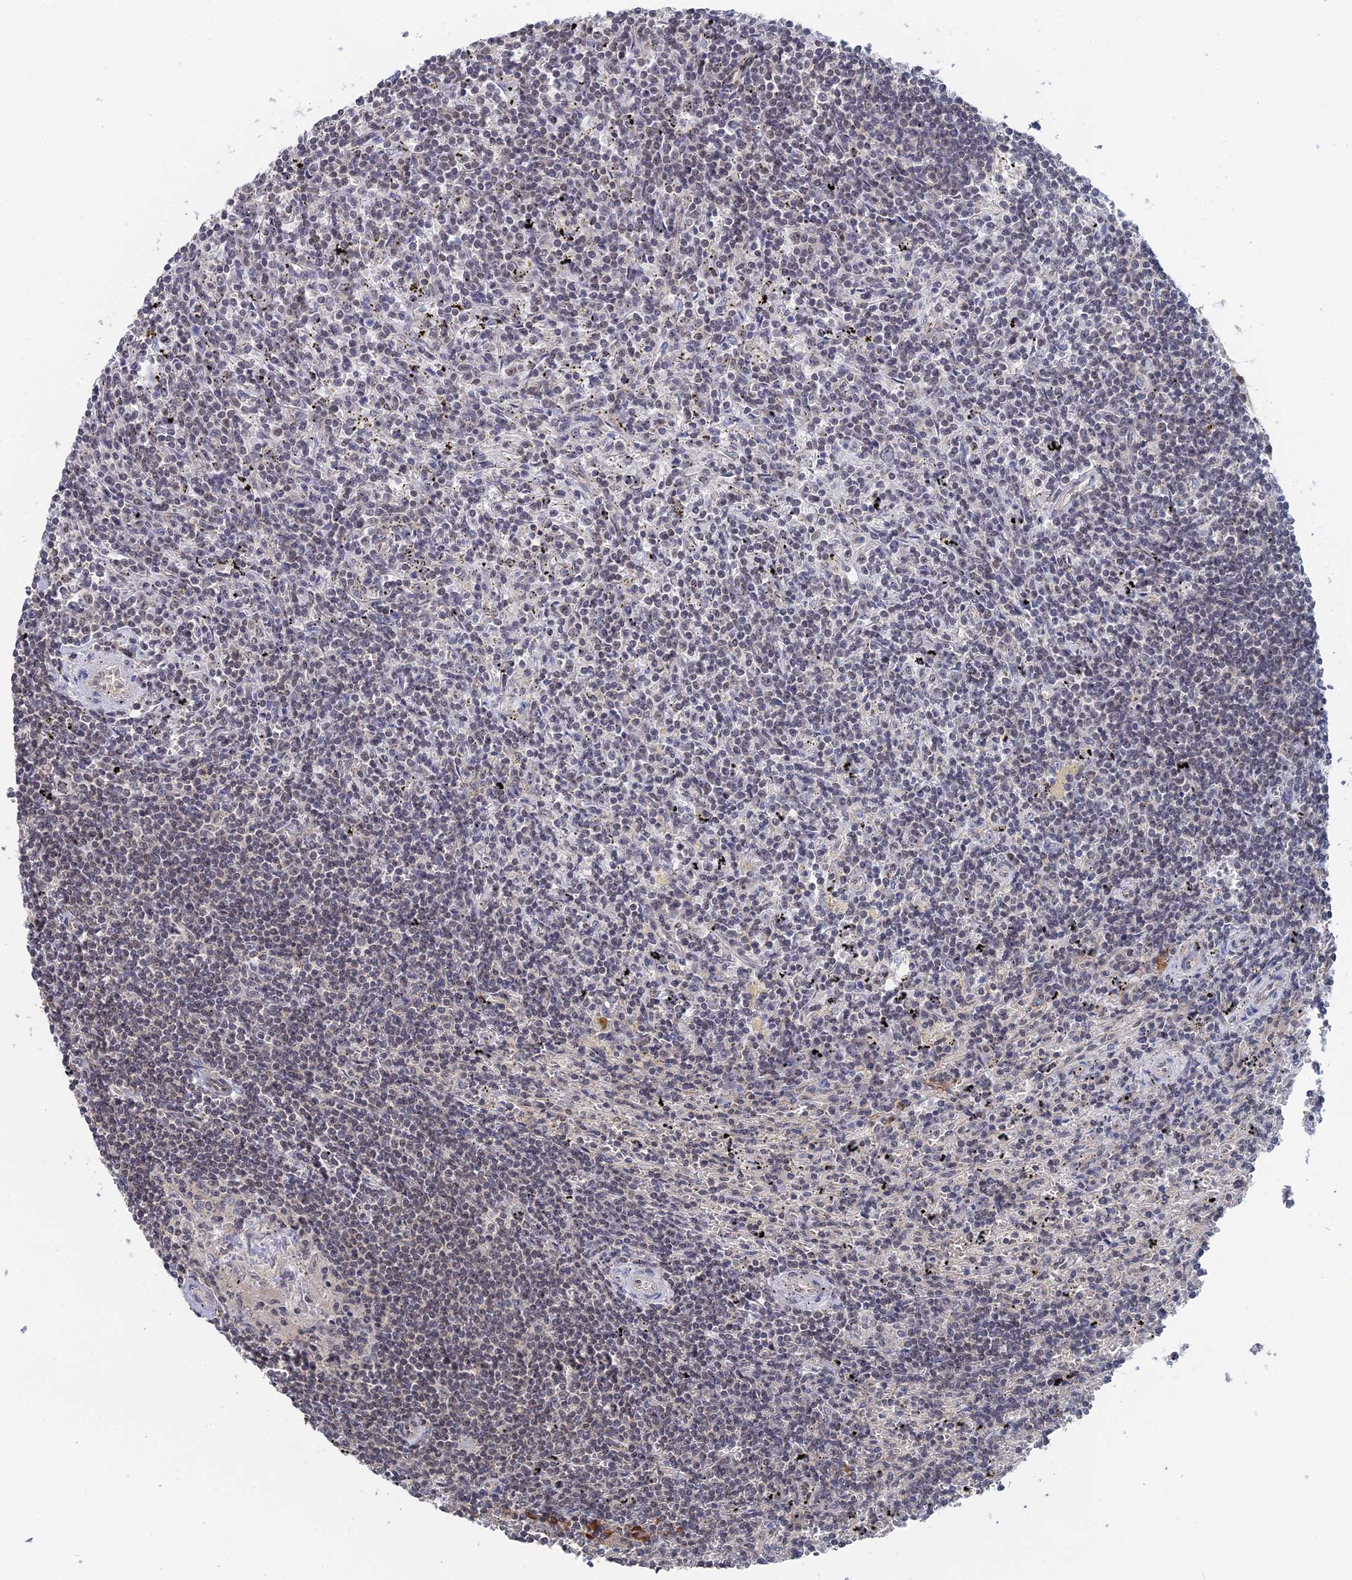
{"staining": {"intensity": "weak", "quantity": "<25%", "location": "nuclear"}, "tissue": "lymphoma", "cell_type": "Tumor cells", "image_type": "cancer", "snomed": [{"axis": "morphology", "description": "Malignant lymphoma, non-Hodgkin's type, Low grade"}, {"axis": "topography", "description": "Spleen"}], "caption": "High power microscopy histopathology image of an immunohistochemistry image of lymphoma, revealing no significant staining in tumor cells.", "gene": "TSSC4", "patient": {"sex": "male", "age": 76}}